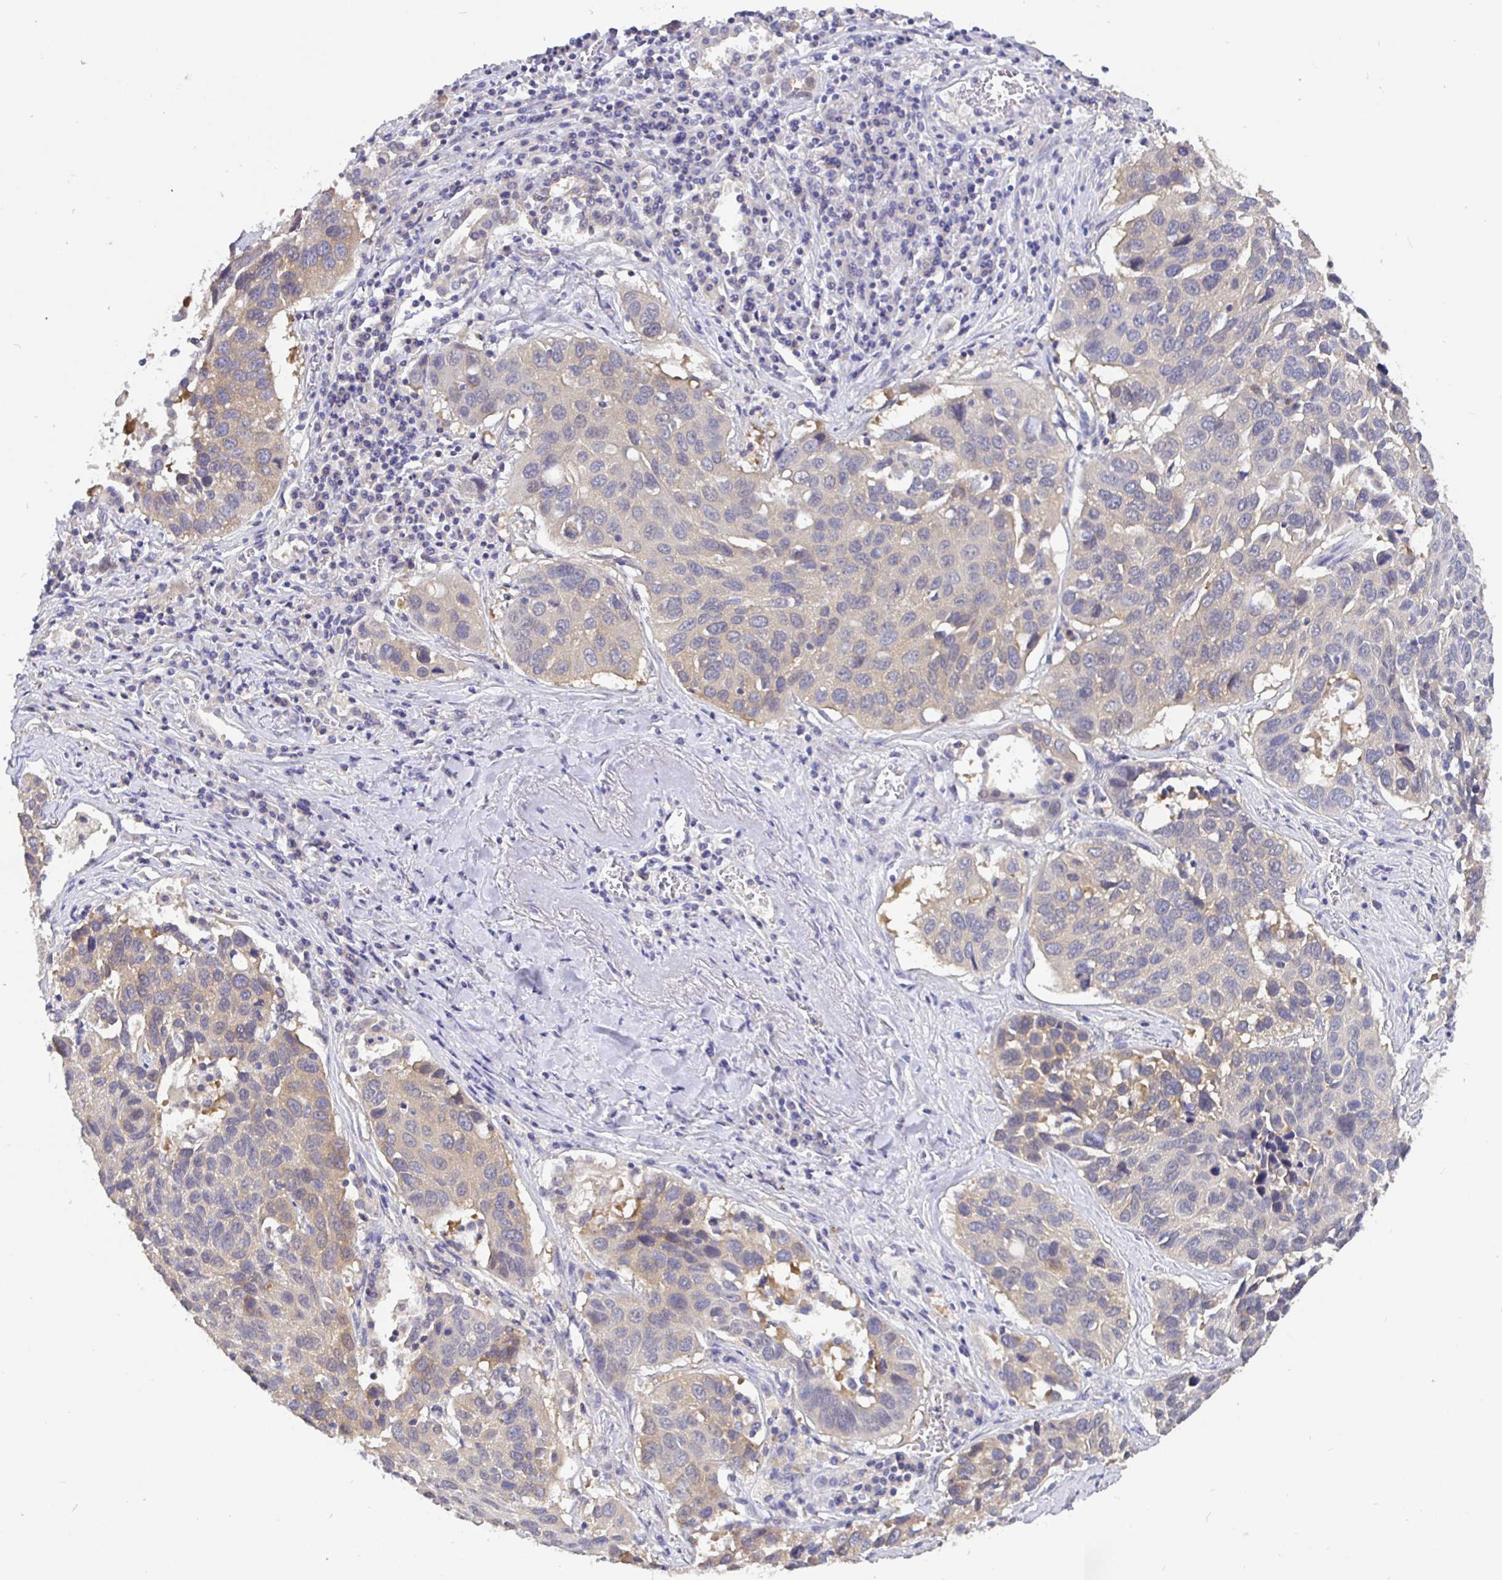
{"staining": {"intensity": "weak", "quantity": "<25%", "location": "cytoplasmic/membranous"}, "tissue": "lung cancer", "cell_type": "Tumor cells", "image_type": "cancer", "snomed": [{"axis": "morphology", "description": "Squamous cell carcinoma, NOS"}, {"axis": "topography", "description": "Lung"}], "caption": "Protein analysis of lung cancer (squamous cell carcinoma) exhibits no significant staining in tumor cells.", "gene": "KIF21A", "patient": {"sex": "female", "age": 61}}